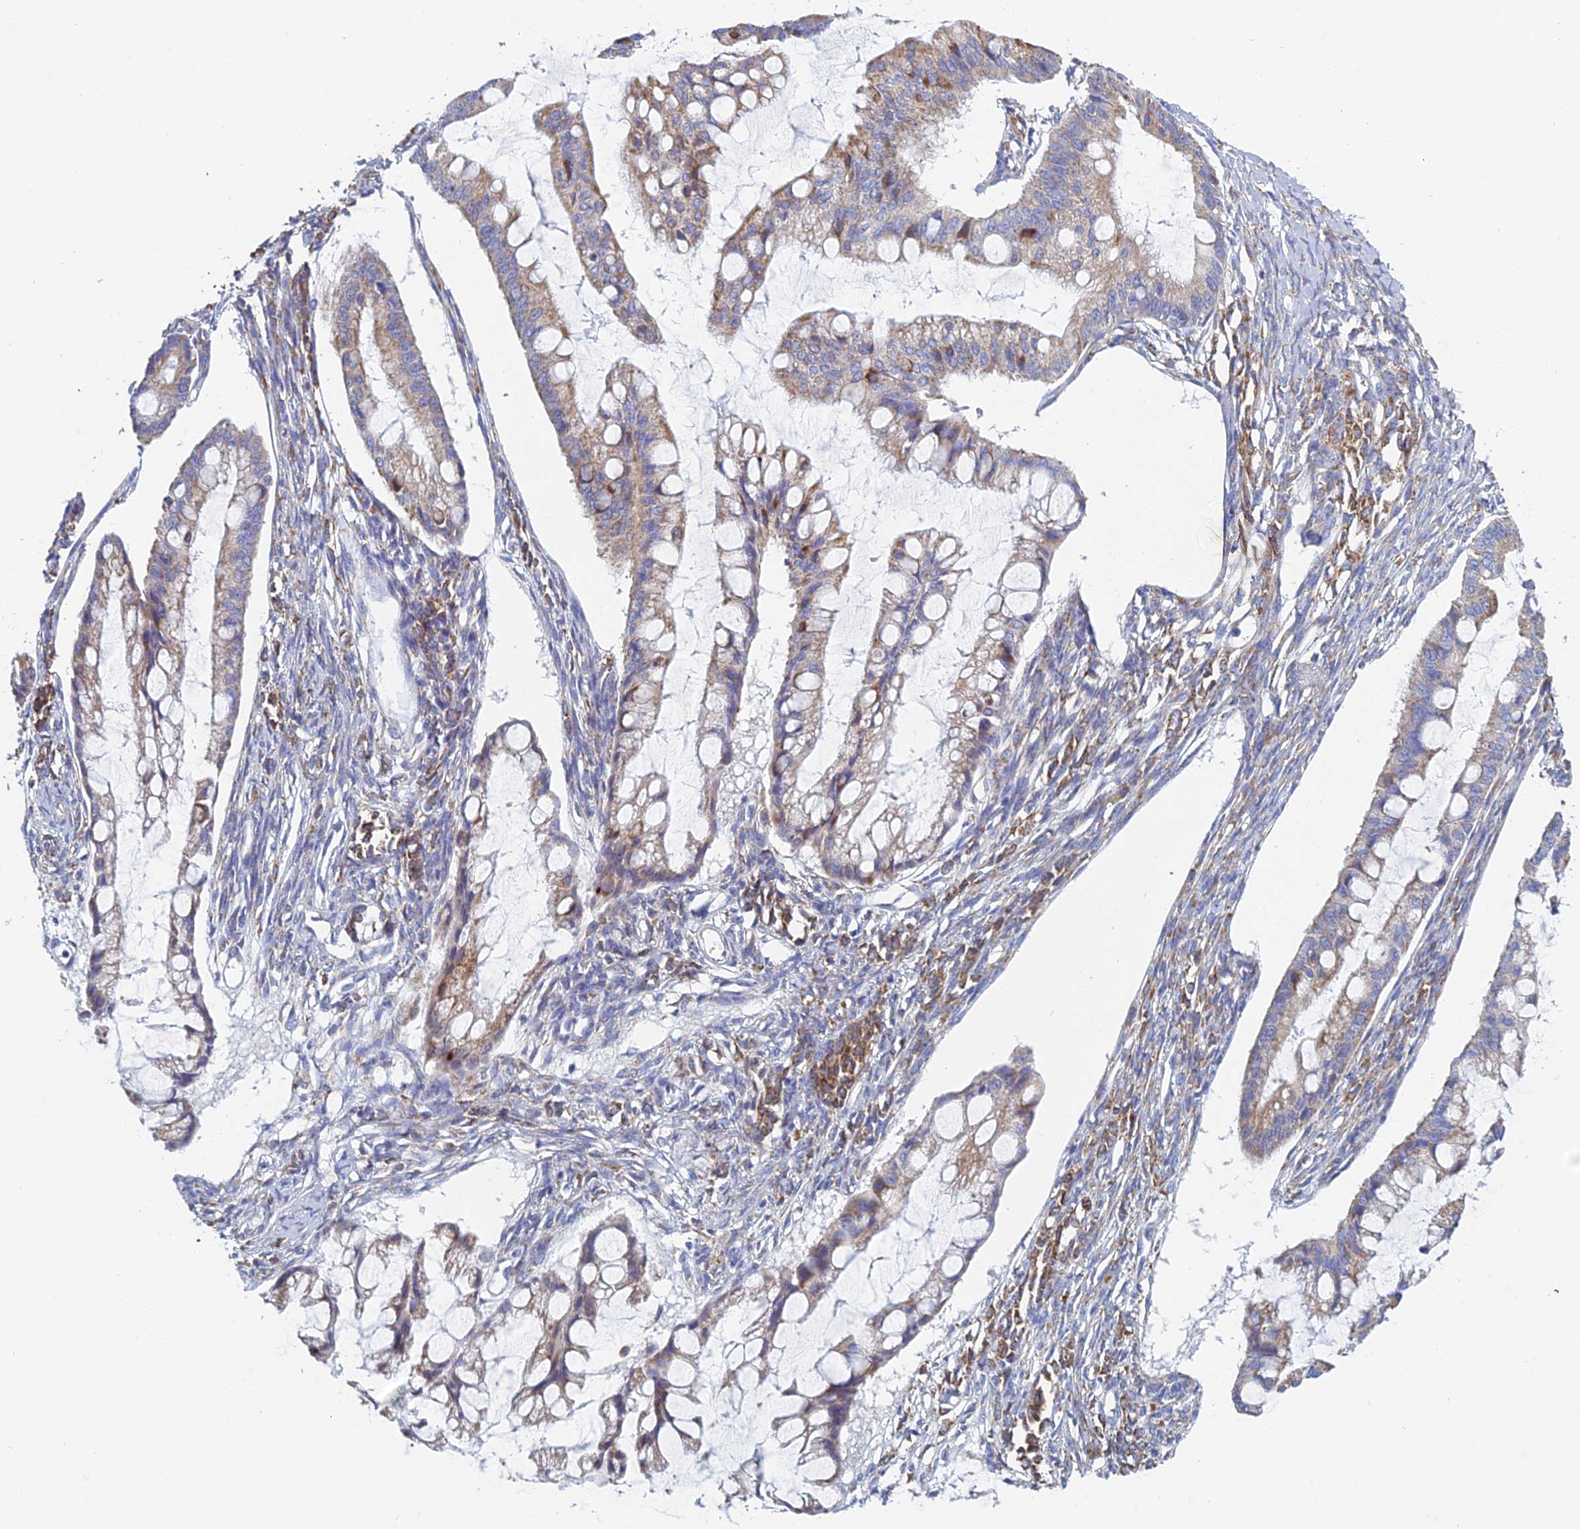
{"staining": {"intensity": "moderate", "quantity": "25%-75%", "location": "cytoplasmic/membranous"}, "tissue": "ovarian cancer", "cell_type": "Tumor cells", "image_type": "cancer", "snomed": [{"axis": "morphology", "description": "Cystadenocarcinoma, mucinous, NOS"}, {"axis": "topography", "description": "Ovary"}], "caption": "Ovarian cancer (mucinous cystadenocarcinoma) stained for a protein displays moderate cytoplasmic/membranous positivity in tumor cells. The staining was performed using DAB (3,3'-diaminobenzidine), with brown indicating positive protein expression. Nuclei are stained blue with hematoxylin.", "gene": "CRACR2B", "patient": {"sex": "female", "age": 73}}